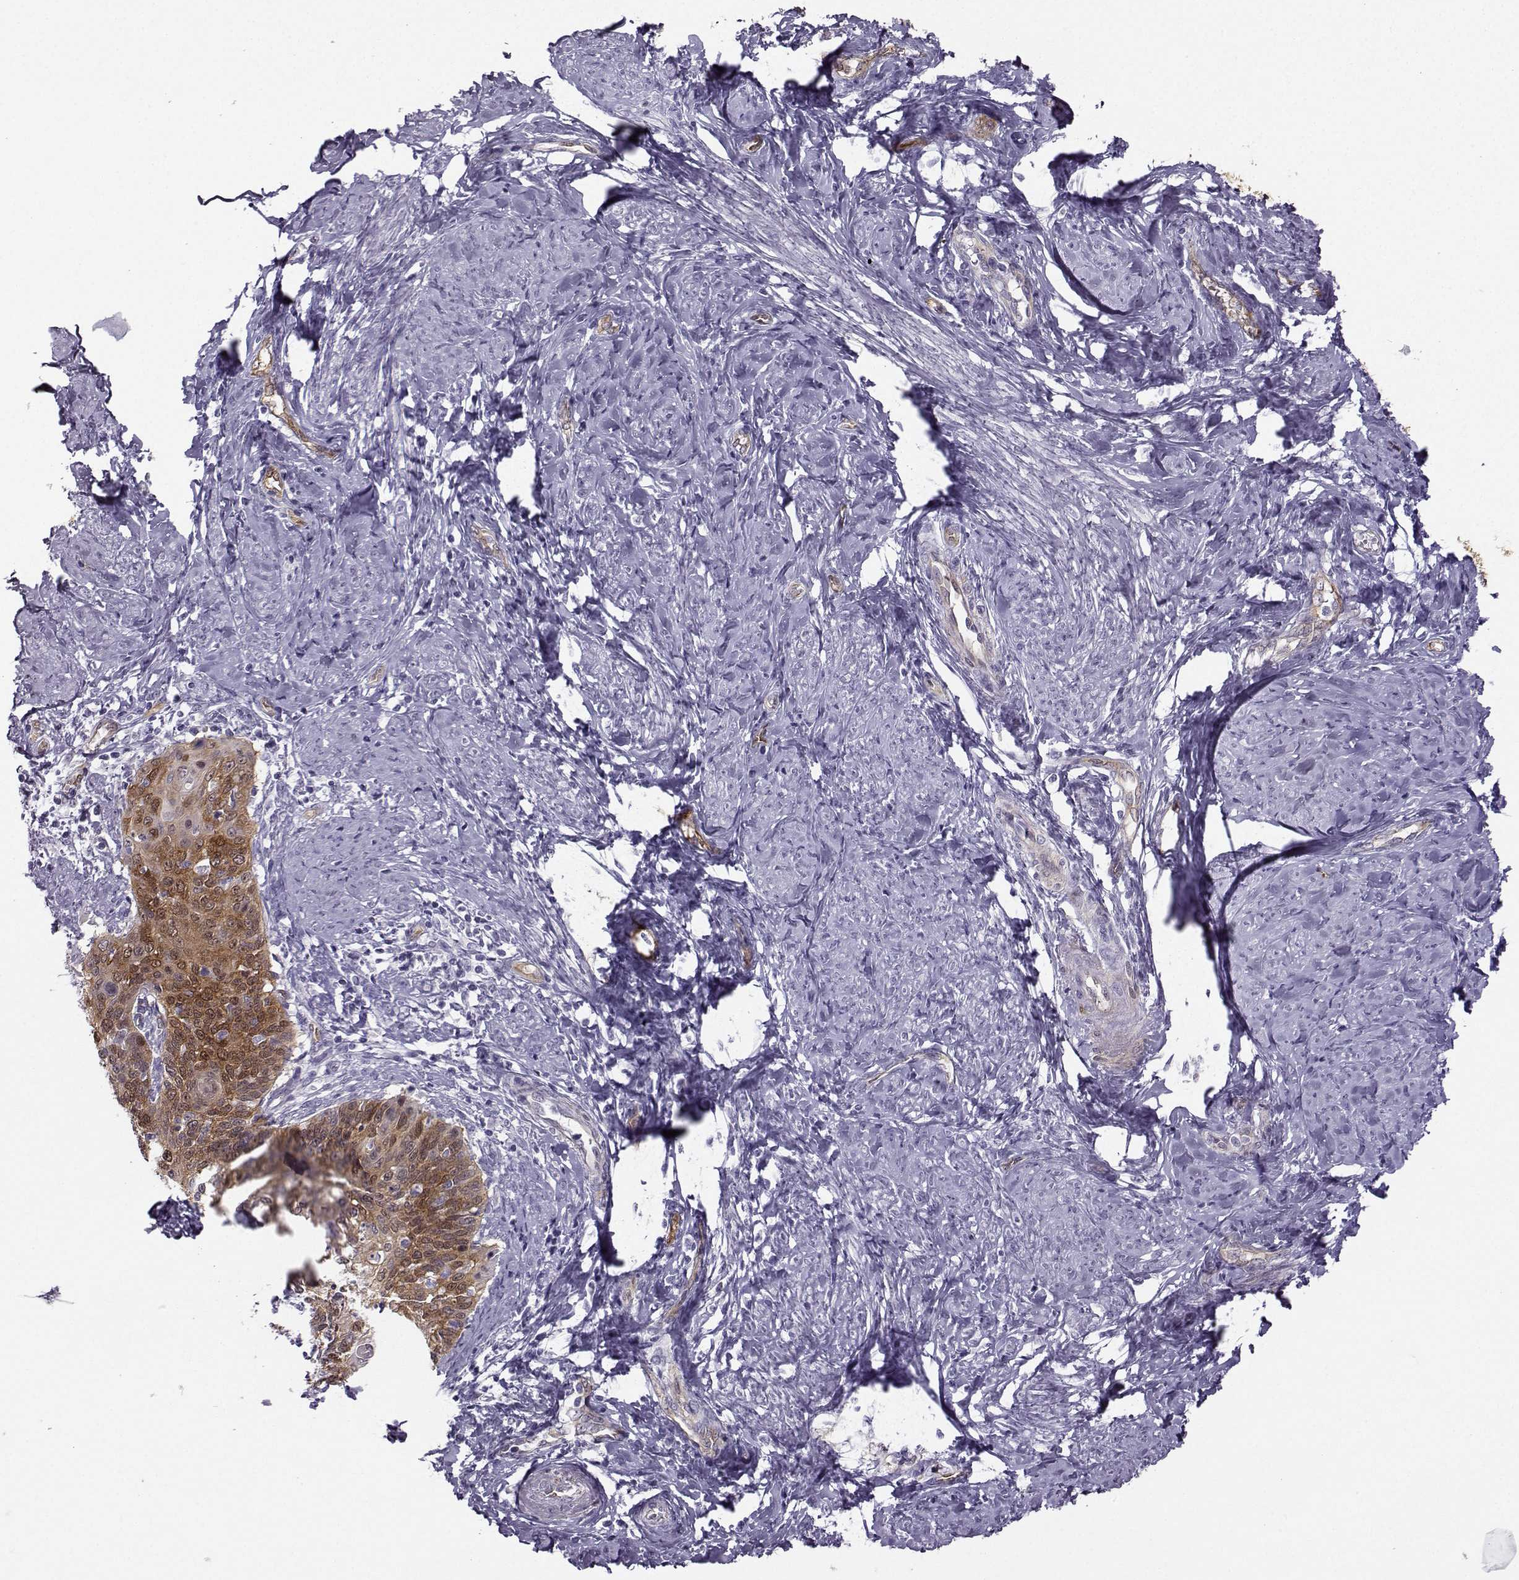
{"staining": {"intensity": "strong", "quantity": "25%-75%", "location": "cytoplasmic/membranous"}, "tissue": "cervical cancer", "cell_type": "Tumor cells", "image_type": "cancer", "snomed": [{"axis": "morphology", "description": "Normal tissue, NOS"}, {"axis": "morphology", "description": "Squamous cell carcinoma, NOS"}, {"axis": "topography", "description": "Cervix"}], "caption": "Protein expression analysis of human cervical cancer reveals strong cytoplasmic/membranous positivity in approximately 25%-75% of tumor cells. Immunohistochemistry stains the protein in brown and the nuclei are stained blue.", "gene": "NQO1", "patient": {"sex": "female", "age": 39}}